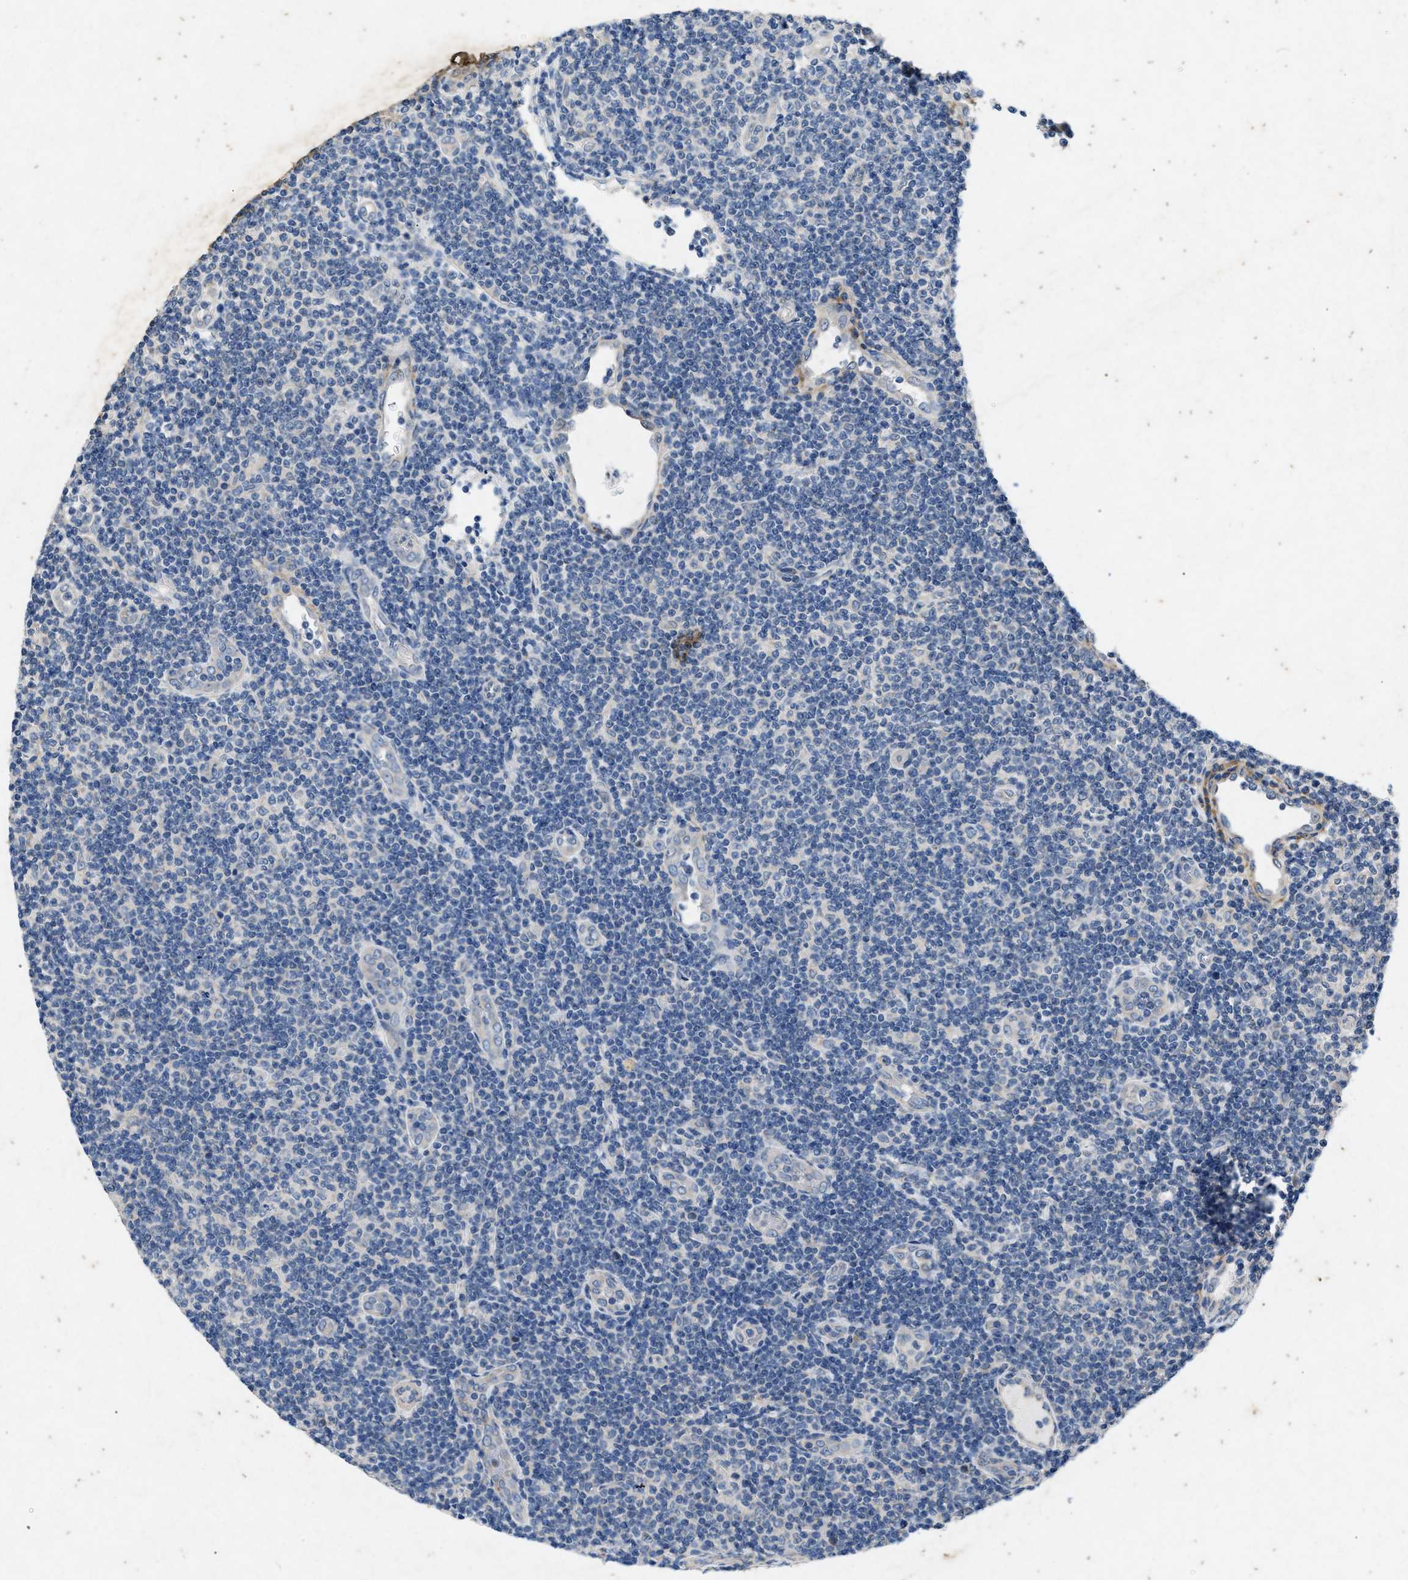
{"staining": {"intensity": "negative", "quantity": "none", "location": "none"}, "tissue": "lymphoma", "cell_type": "Tumor cells", "image_type": "cancer", "snomed": [{"axis": "morphology", "description": "Malignant lymphoma, non-Hodgkin's type, Low grade"}, {"axis": "topography", "description": "Lymph node"}], "caption": "There is no significant positivity in tumor cells of lymphoma. (DAB immunohistochemistry (IHC), high magnification).", "gene": "PRKG2", "patient": {"sex": "male", "age": 83}}